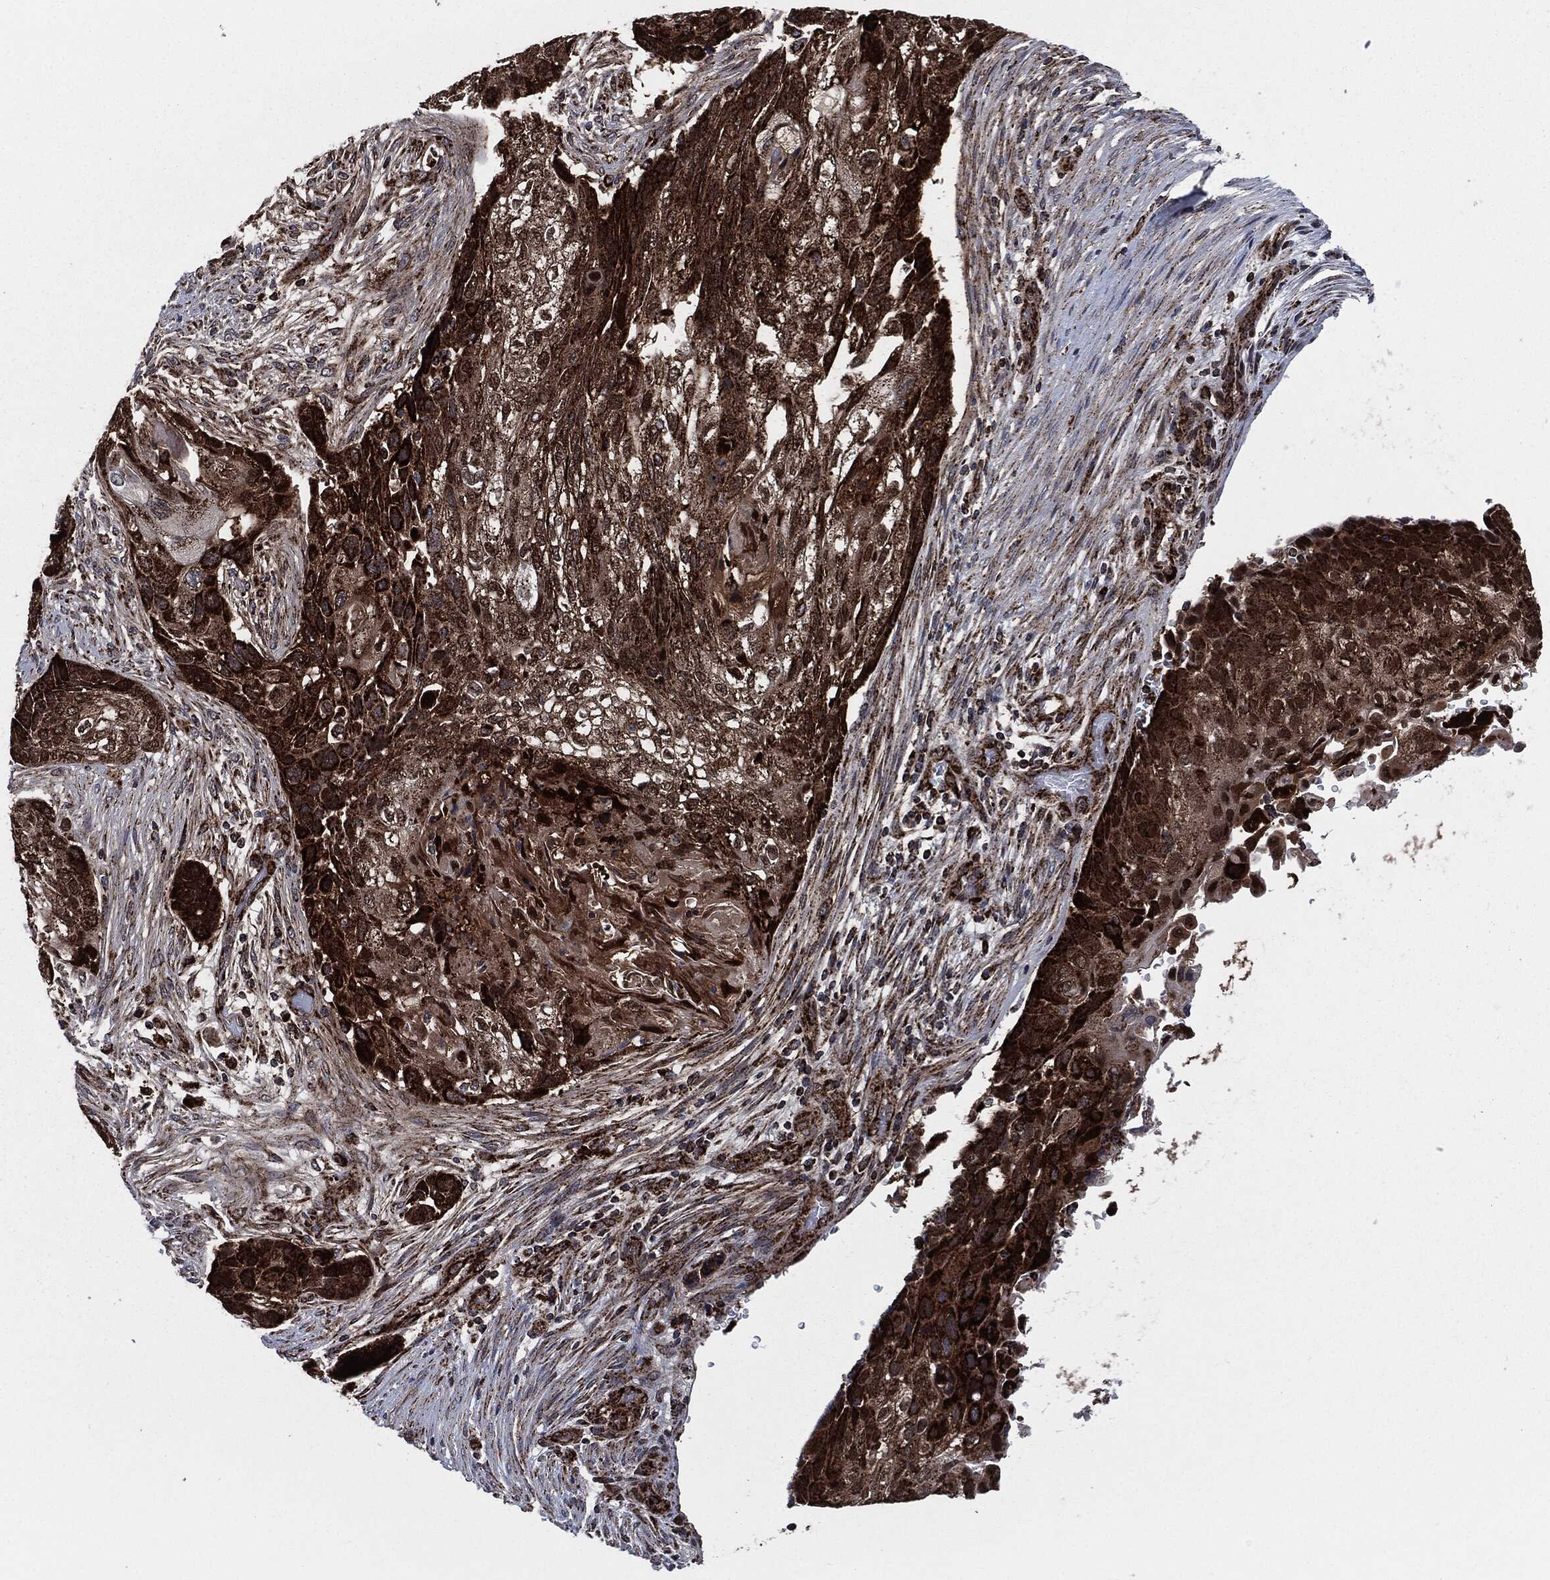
{"staining": {"intensity": "strong", "quantity": "25%-75%", "location": "cytoplasmic/membranous"}, "tissue": "lung cancer", "cell_type": "Tumor cells", "image_type": "cancer", "snomed": [{"axis": "morphology", "description": "Normal tissue, NOS"}, {"axis": "morphology", "description": "Squamous cell carcinoma, NOS"}, {"axis": "topography", "description": "Bronchus"}, {"axis": "topography", "description": "Lung"}], "caption": "An image showing strong cytoplasmic/membranous positivity in about 25%-75% of tumor cells in squamous cell carcinoma (lung), as visualized by brown immunohistochemical staining.", "gene": "FH", "patient": {"sex": "male", "age": 69}}